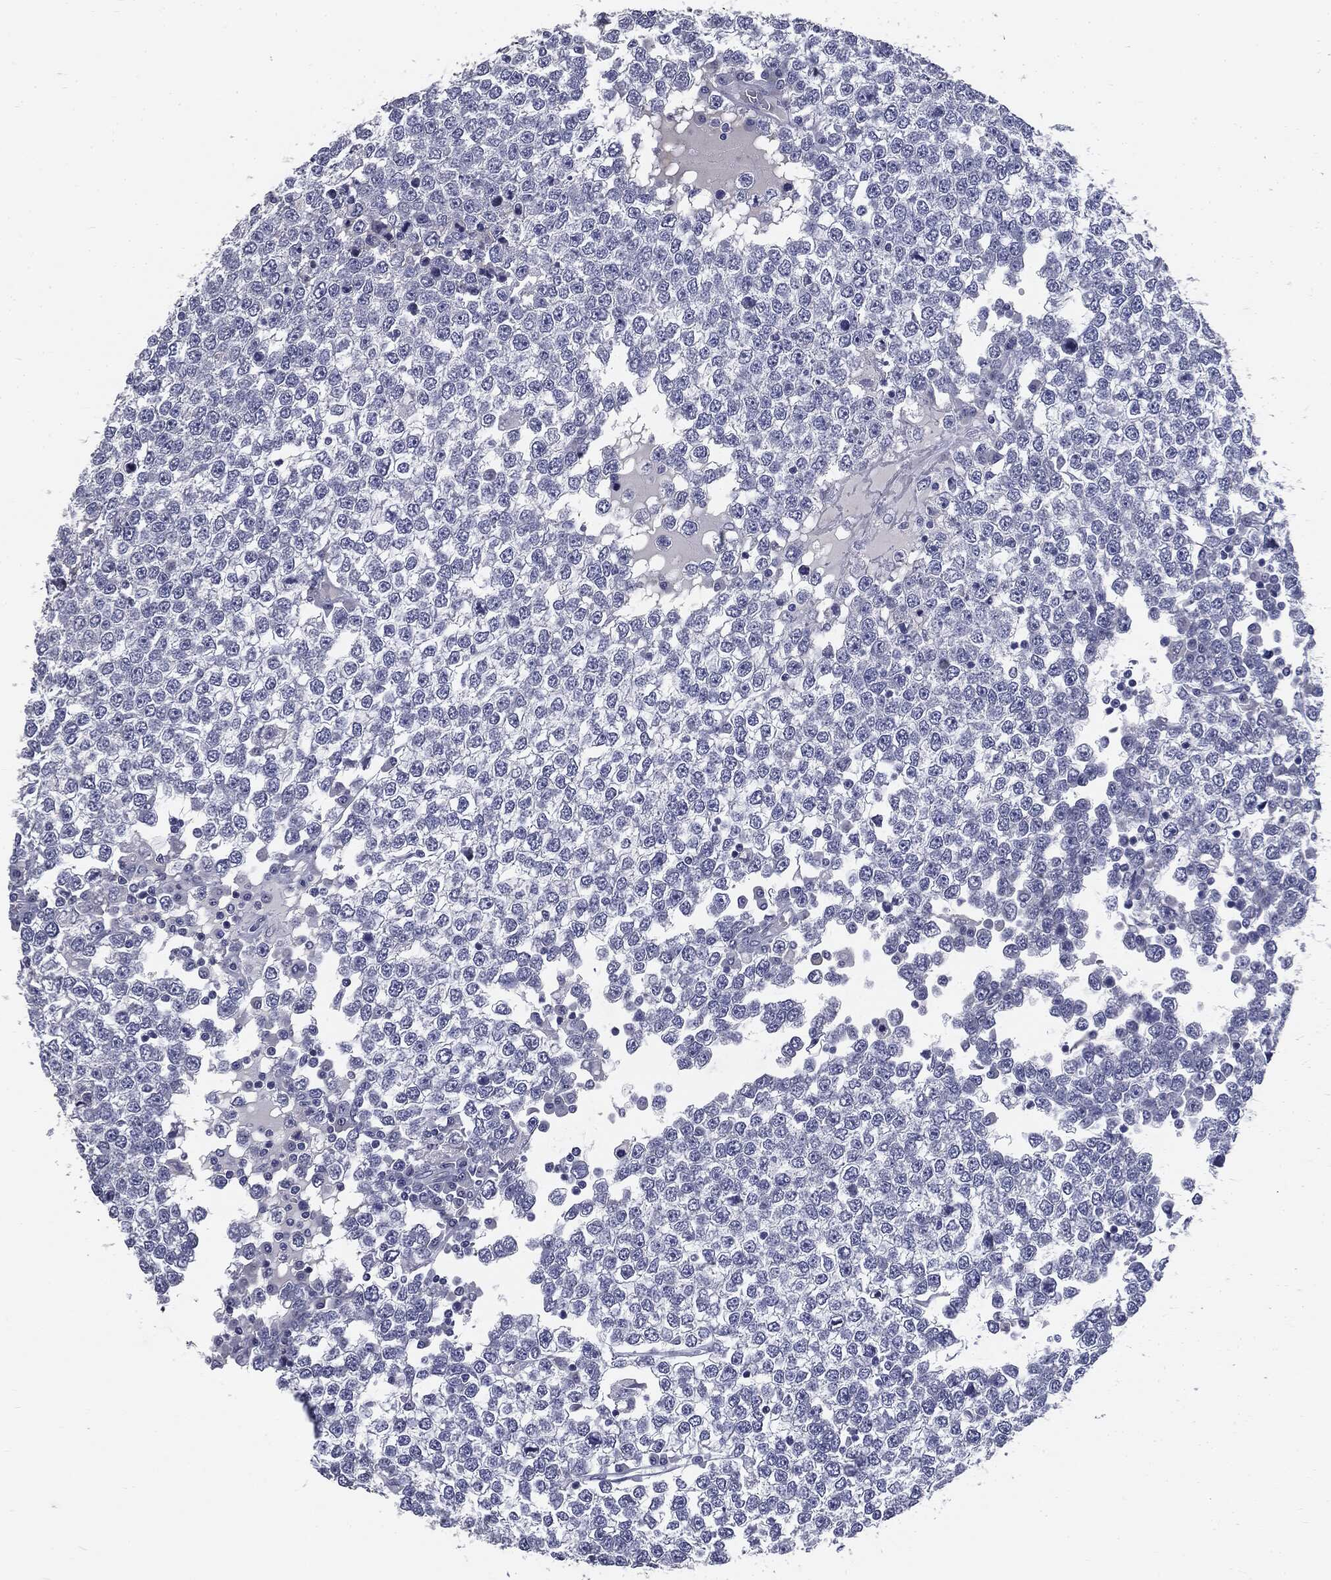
{"staining": {"intensity": "negative", "quantity": "none", "location": "none"}, "tissue": "testis cancer", "cell_type": "Tumor cells", "image_type": "cancer", "snomed": [{"axis": "morphology", "description": "Seminoma, NOS"}, {"axis": "topography", "description": "Testis"}], "caption": "Tumor cells are negative for protein expression in human testis cancer (seminoma).", "gene": "AFP", "patient": {"sex": "male", "age": 65}}